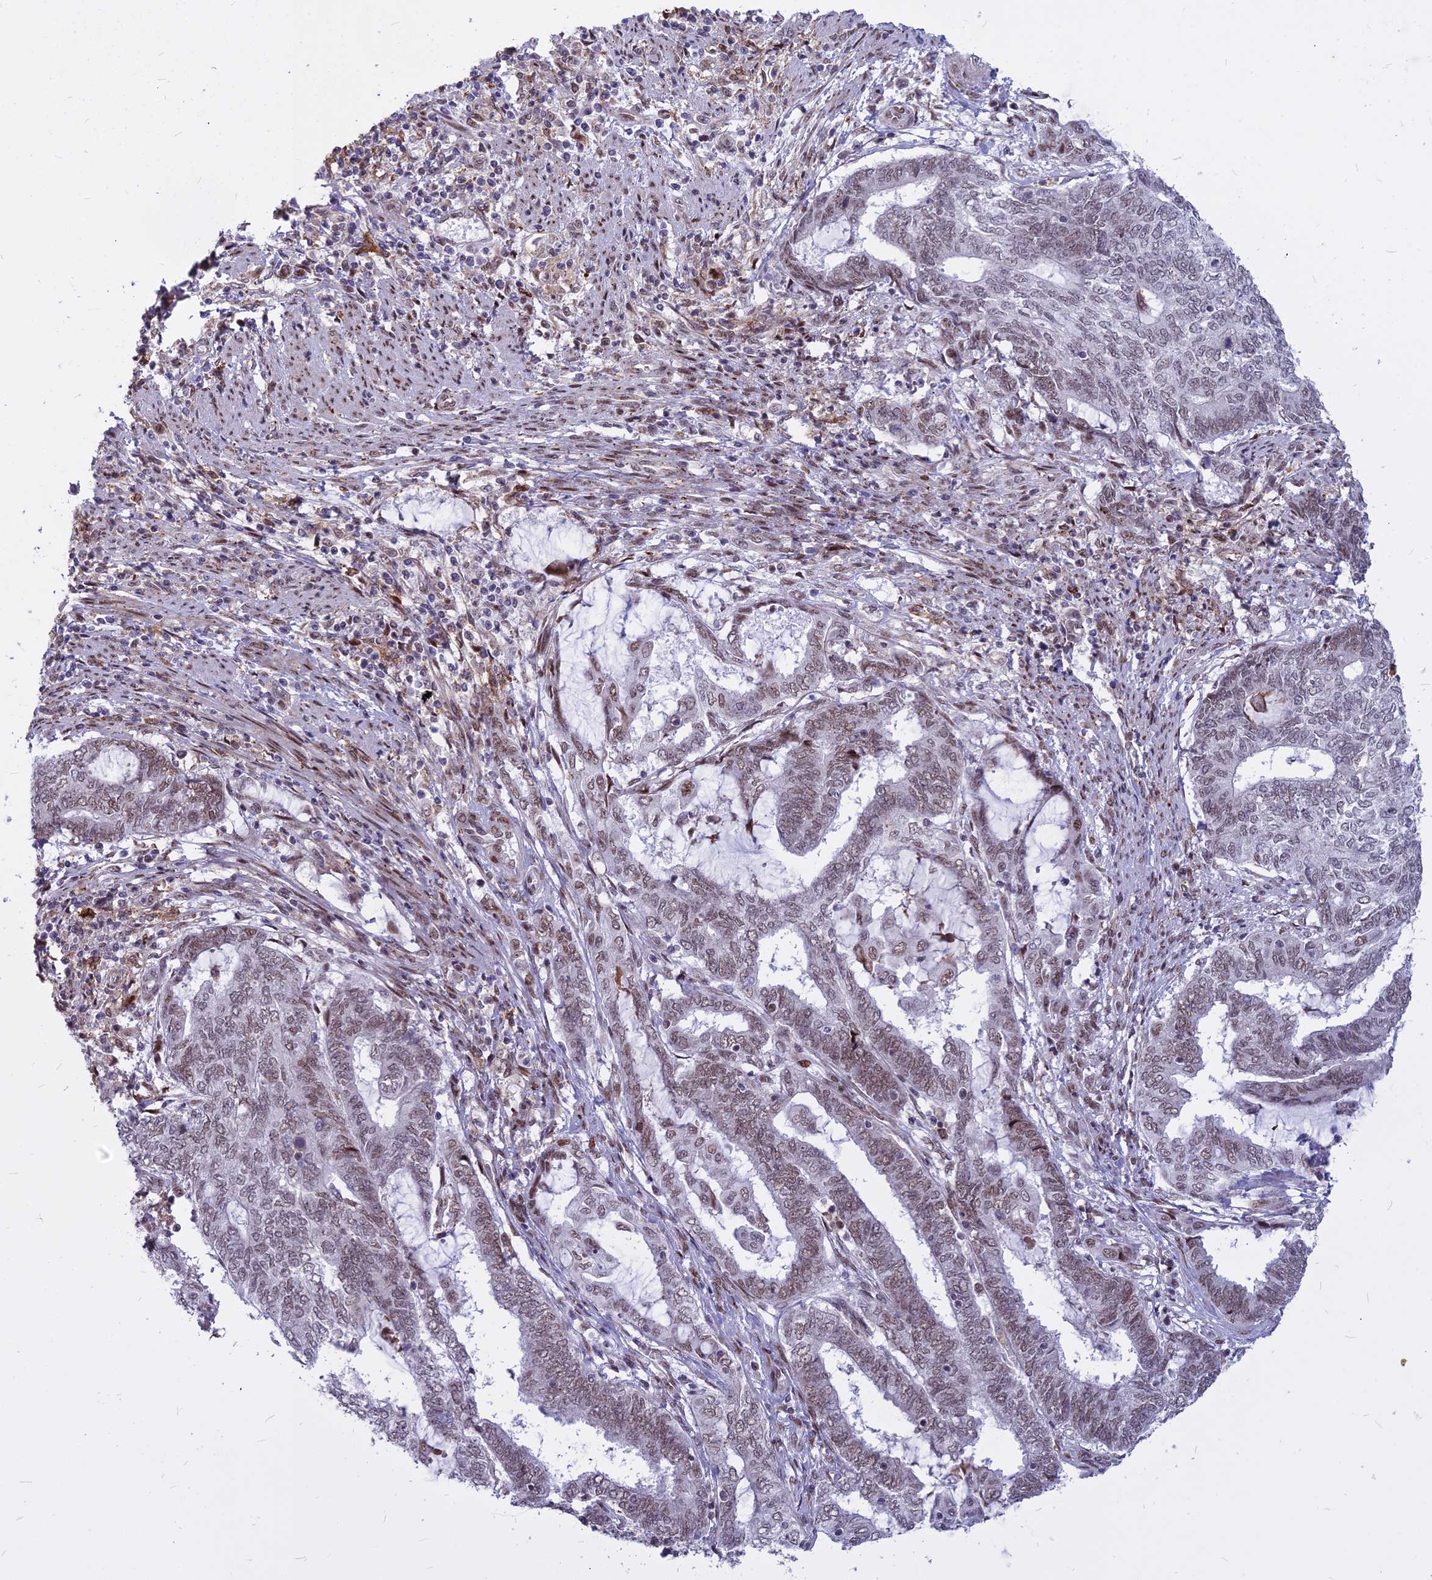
{"staining": {"intensity": "weak", "quantity": "<25%", "location": "nuclear"}, "tissue": "endometrial cancer", "cell_type": "Tumor cells", "image_type": "cancer", "snomed": [{"axis": "morphology", "description": "Adenocarcinoma, NOS"}, {"axis": "topography", "description": "Uterus"}, {"axis": "topography", "description": "Endometrium"}], "caption": "The image shows no significant expression in tumor cells of endometrial cancer.", "gene": "ALG10", "patient": {"sex": "female", "age": 70}}